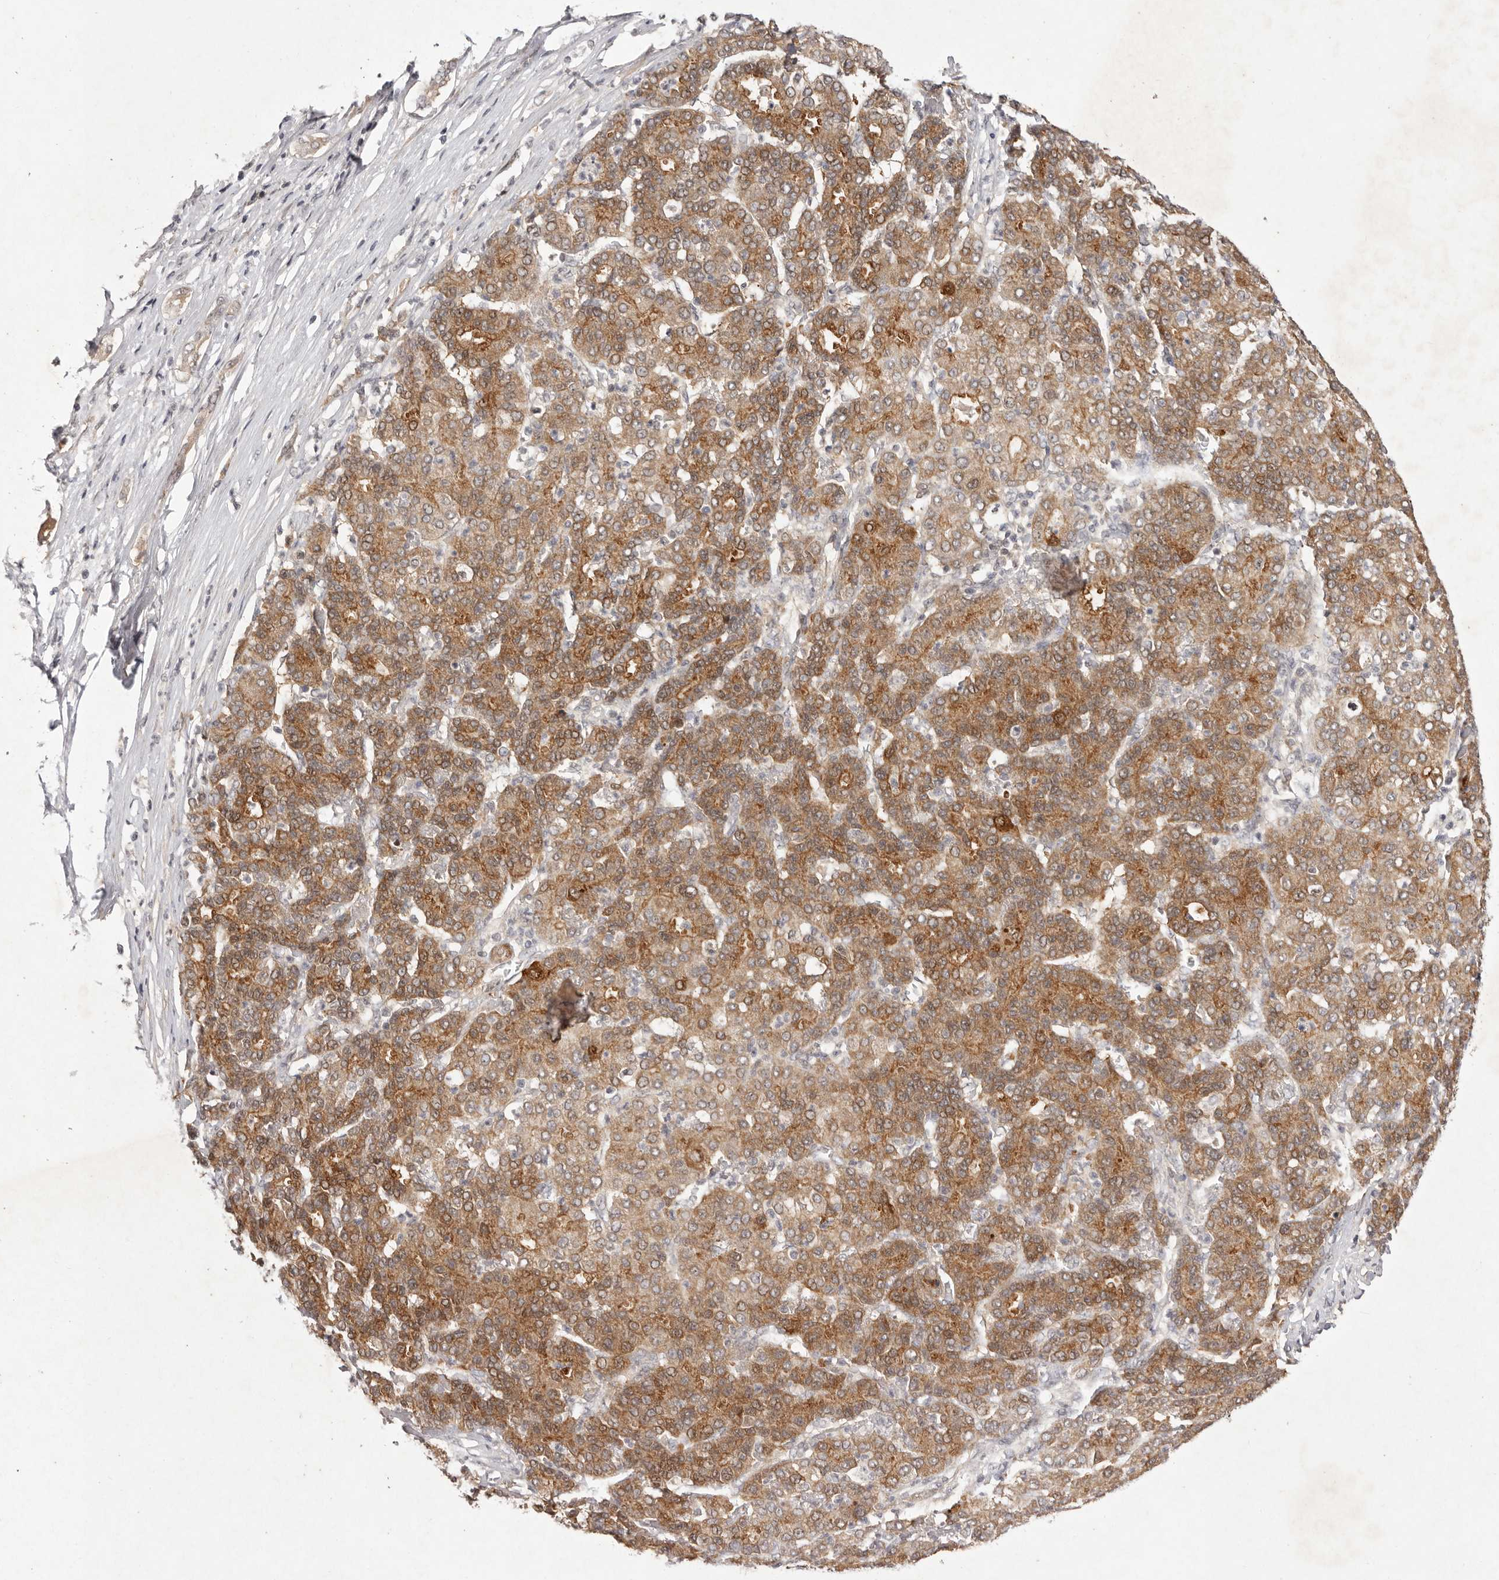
{"staining": {"intensity": "moderate", "quantity": ">75%", "location": "cytoplasmic/membranous"}, "tissue": "liver cancer", "cell_type": "Tumor cells", "image_type": "cancer", "snomed": [{"axis": "morphology", "description": "Carcinoma, Hepatocellular, NOS"}, {"axis": "topography", "description": "Liver"}], "caption": "This is an image of IHC staining of liver hepatocellular carcinoma, which shows moderate expression in the cytoplasmic/membranous of tumor cells.", "gene": "BUD31", "patient": {"sex": "male", "age": 65}}